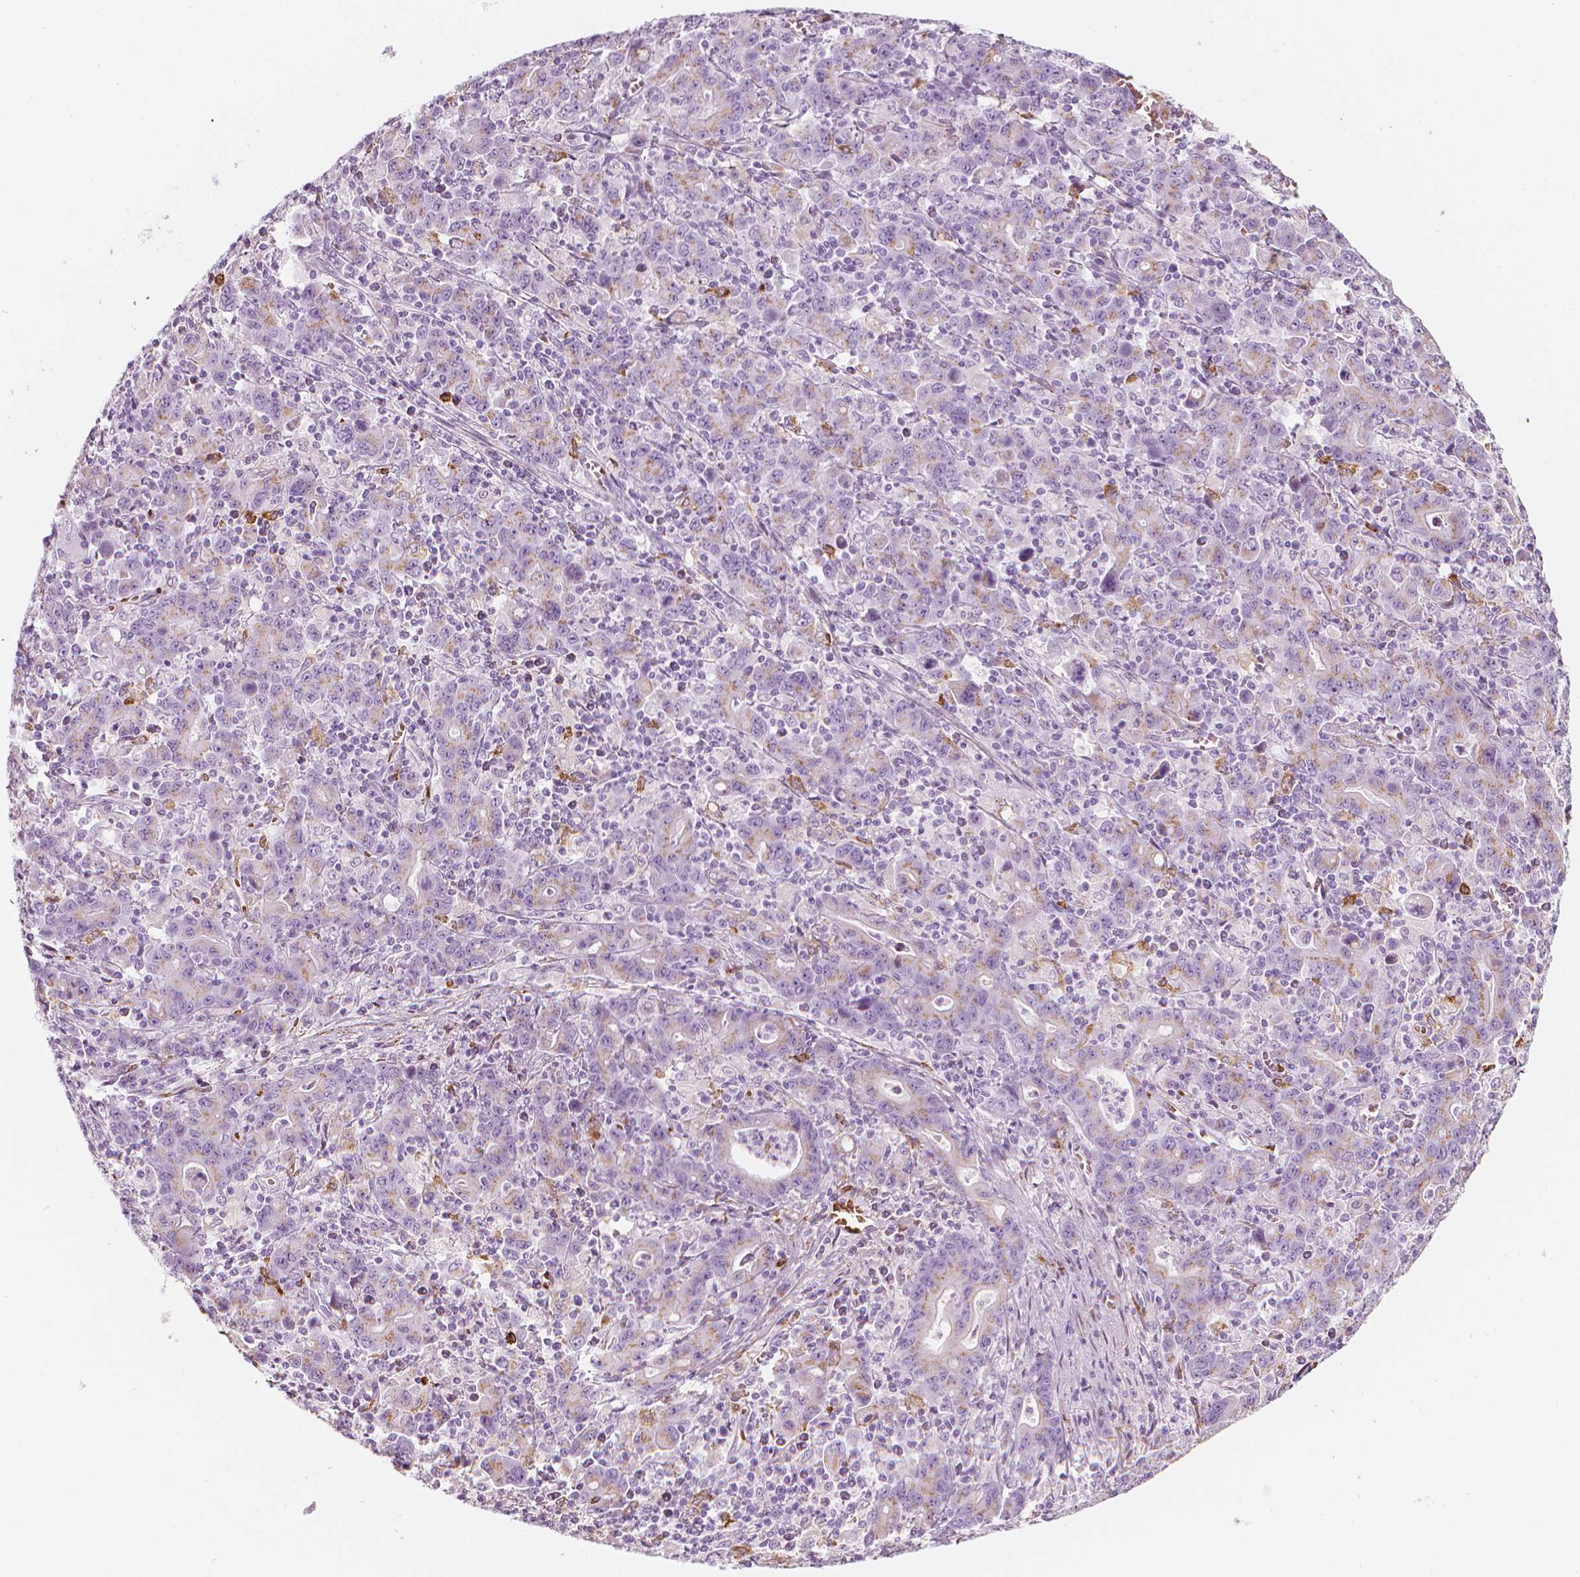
{"staining": {"intensity": "weak", "quantity": "<25%", "location": "cytoplasmic/membranous"}, "tissue": "stomach cancer", "cell_type": "Tumor cells", "image_type": "cancer", "snomed": [{"axis": "morphology", "description": "Adenocarcinoma, NOS"}, {"axis": "topography", "description": "Stomach, upper"}], "caption": "Tumor cells are negative for brown protein staining in stomach cancer (adenocarcinoma).", "gene": "CES1", "patient": {"sex": "male", "age": 69}}